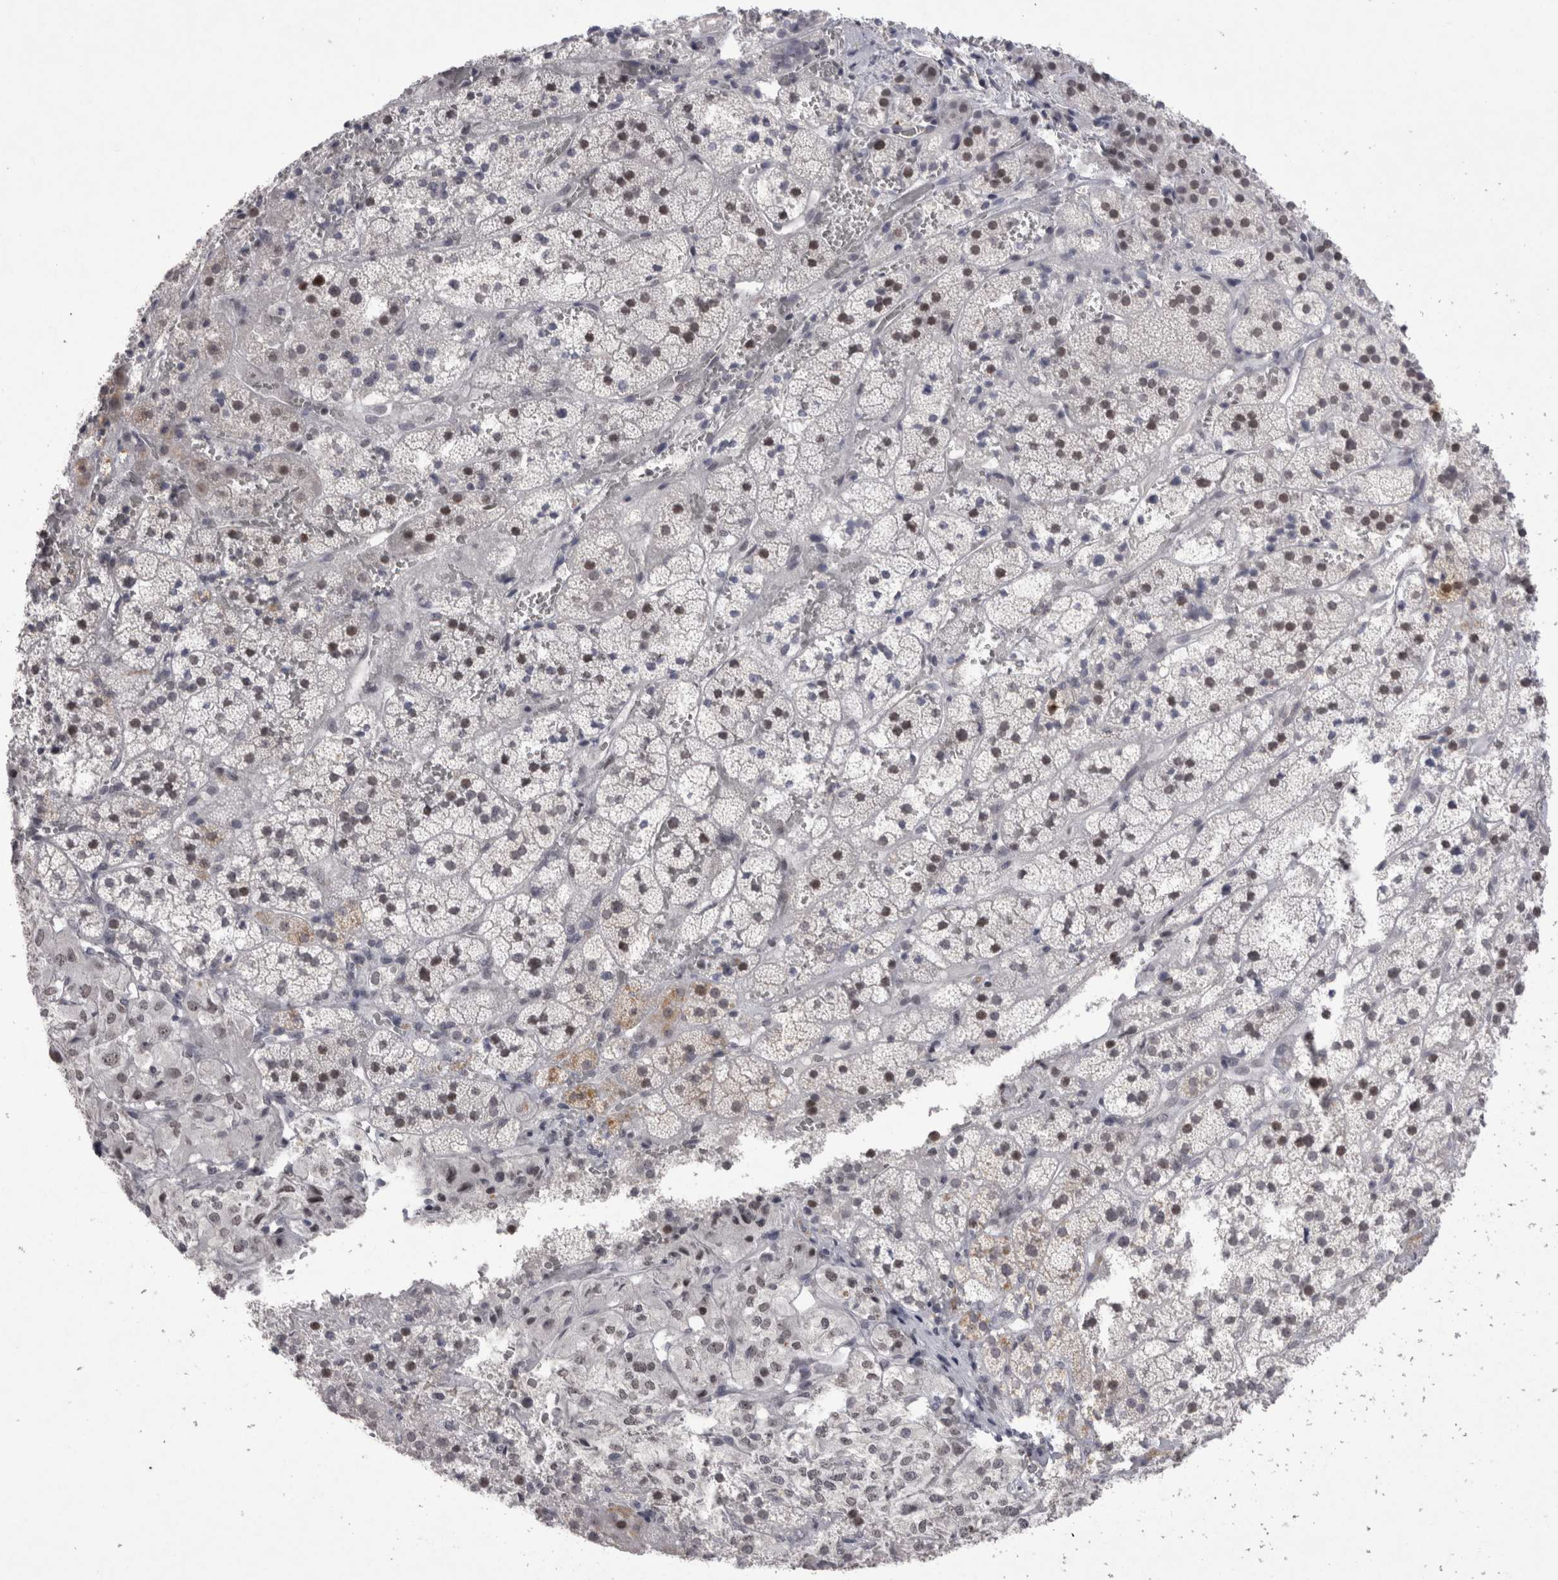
{"staining": {"intensity": "moderate", "quantity": "<25%", "location": "cytoplasmic/membranous,nuclear"}, "tissue": "adrenal gland", "cell_type": "Glandular cells", "image_type": "normal", "snomed": [{"axis": "morphology", "description": "Normal tissue, NOS"}, {"axis": "topography", "description": "Adrenal gland"}], "caption": "A brown stain highlights moderate cytoplasmic/membranous,nuclear expression of a protein in glandular cells of normal human adrenal gland.", "gene": "DDX4", "patient": {"sex": "female", "age": 44}}